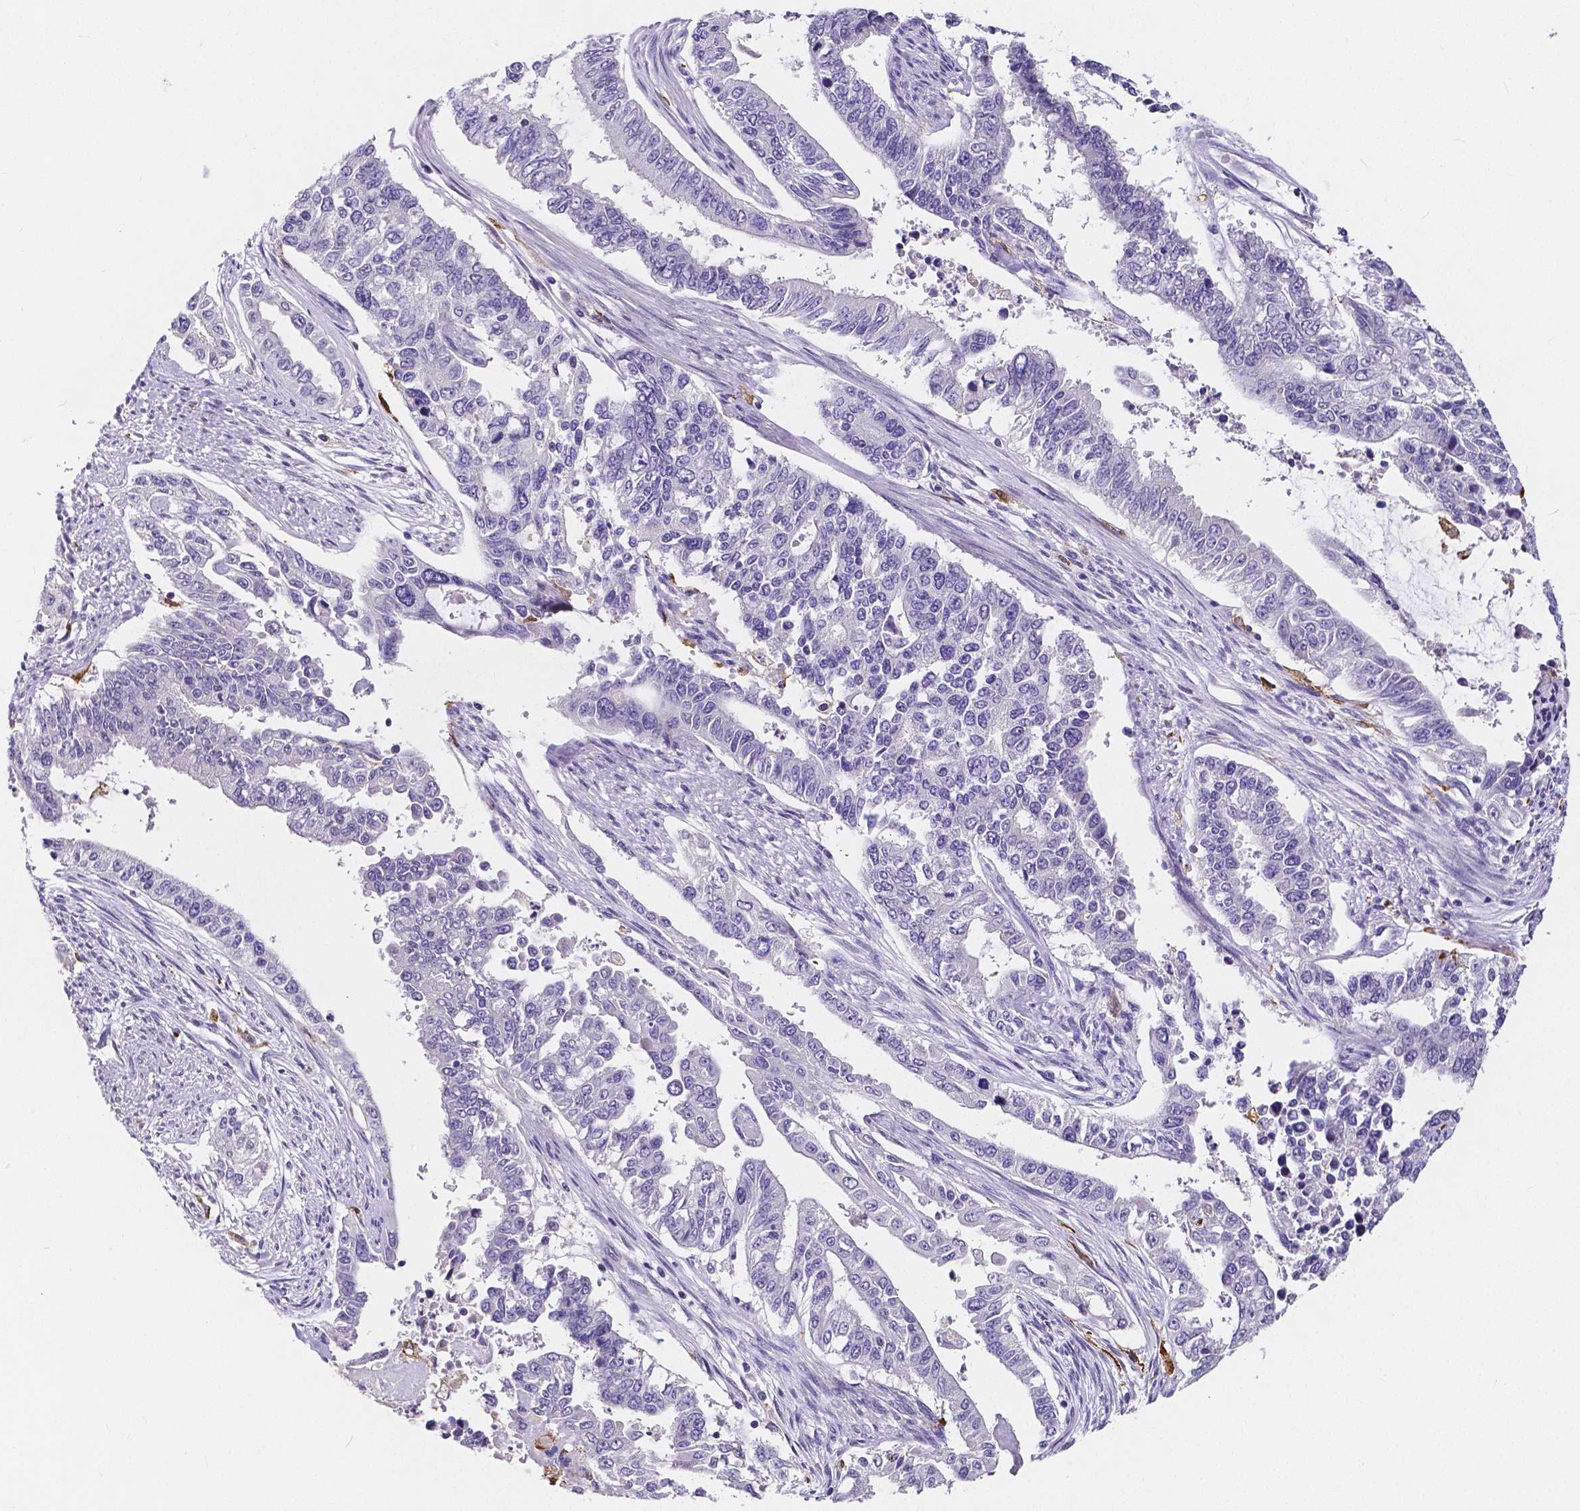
{"staining": {"intensity": "negative", "quantity": "none", "location": "none"}, "tissue": "endometrial cancer", "cell_type": "Tumor cells", "image_type": "cancer", "snomed": [{"axis": "morphology", "description": "Adenocarcinoma, NOS"}, {"axis": "topography", "description": "Uterus"}], "caption": "This histopathology image is of endometrial cancer stained with IHC to label a protein in brown with the nuclei are counter-stained blue. There is no expression in tumor cells. (DAB (3,3'-diaminobenzidine) immunohistochemistry visualized using brightfield microscopy, high magnification).", "gene": "ACP5", "patient": {"sex": "female", "age": 59}}